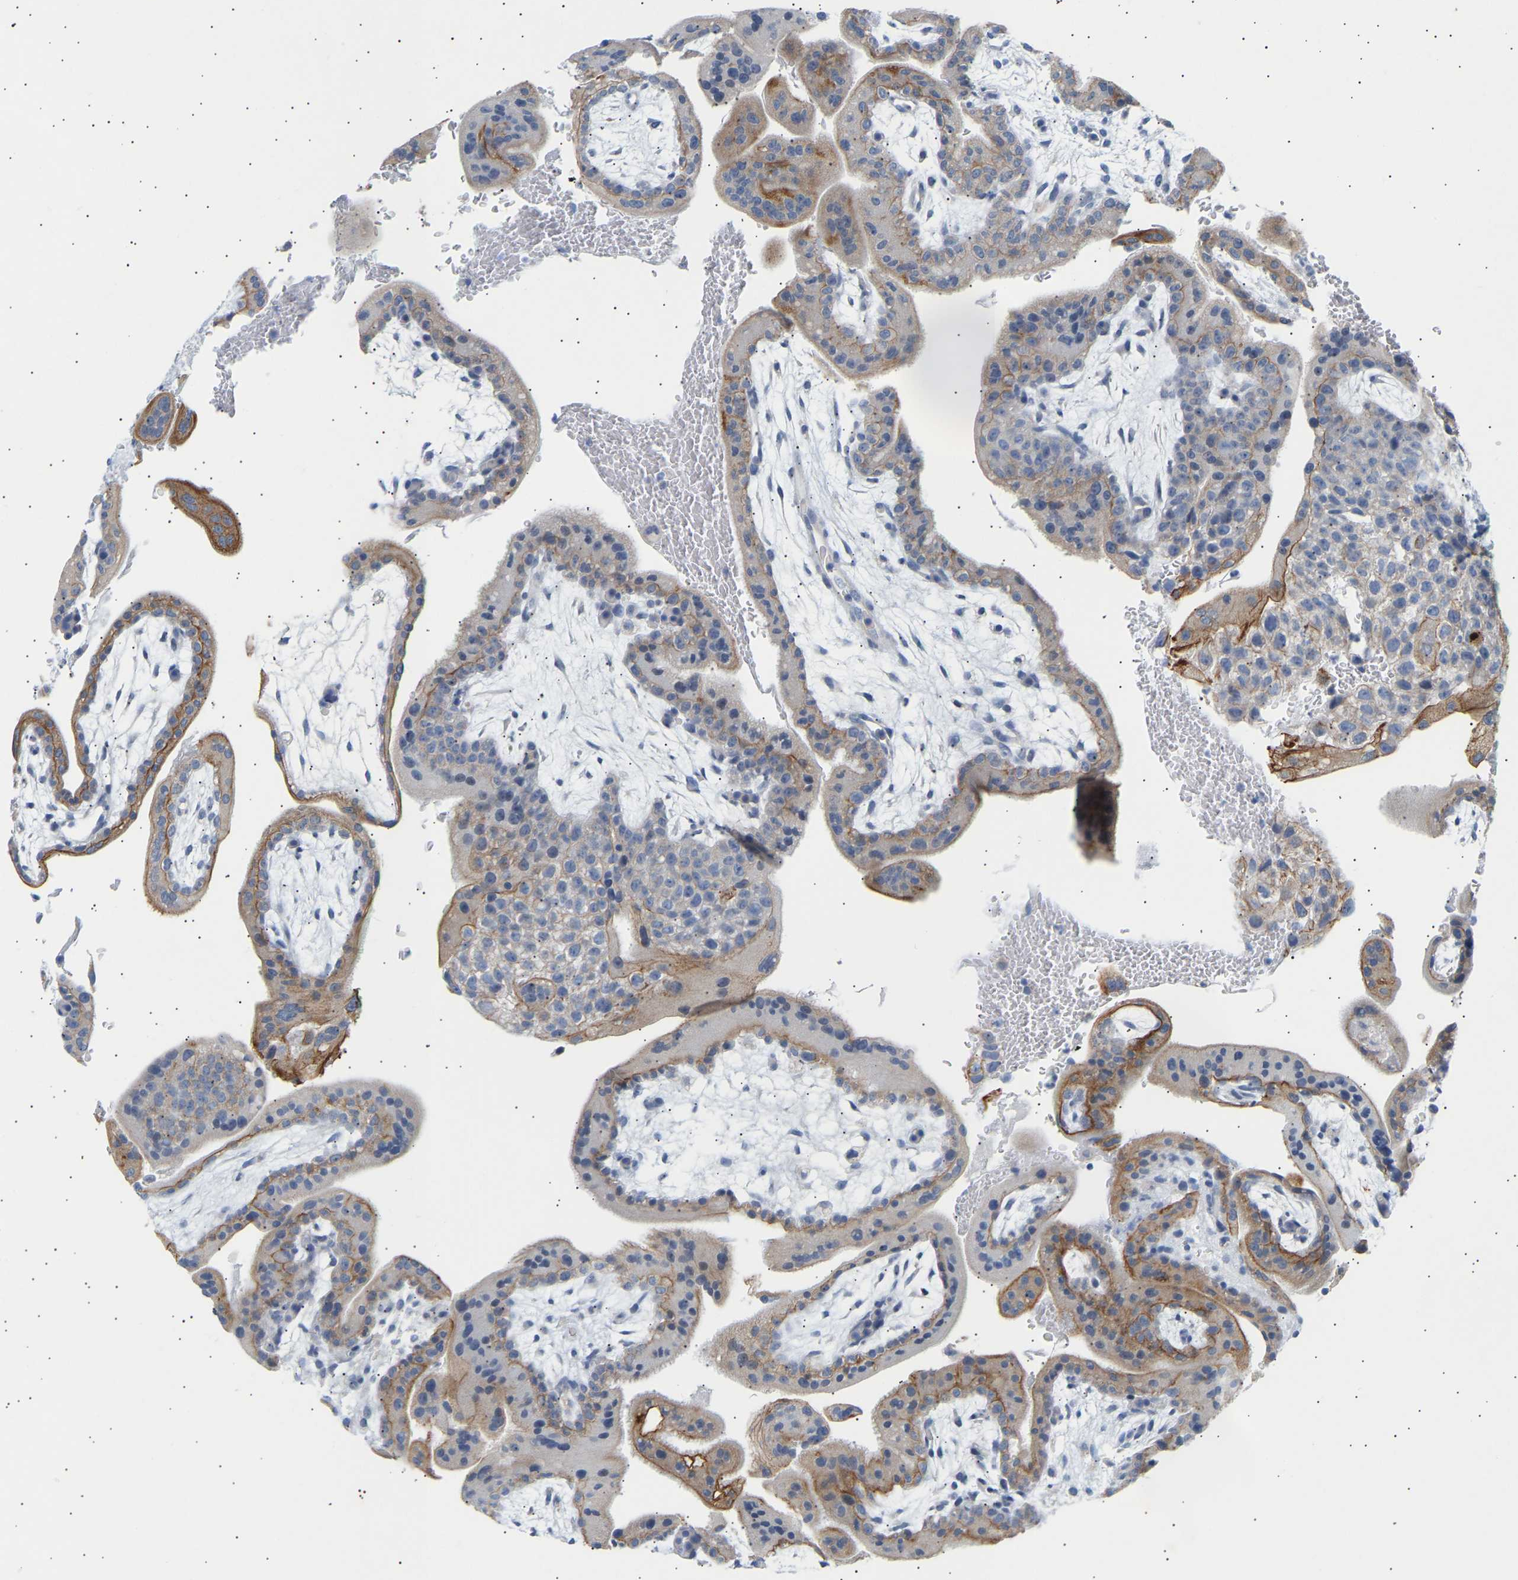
{"staining": {"intensity": "moderate", "quantity": ">75%", "location": "cytoplasmic/membranous"}, "tissue": "placenta", "cell_type": "Decidual cells", "image_type": "normal", "snomed": [{"axis": "morphology", "description": "Normal tissue, NOS"}, {"axis": "topography", "description": "Placenta"}], "caption": "Immunohistochemical staining of unremarkable human placenta shows >75% levels of moderate cytoplasmic/membranous protein positivity in approximately >75% of decidual cells.", "gene": "PEX1", "patient": {"sex": "female", "age": 35}}